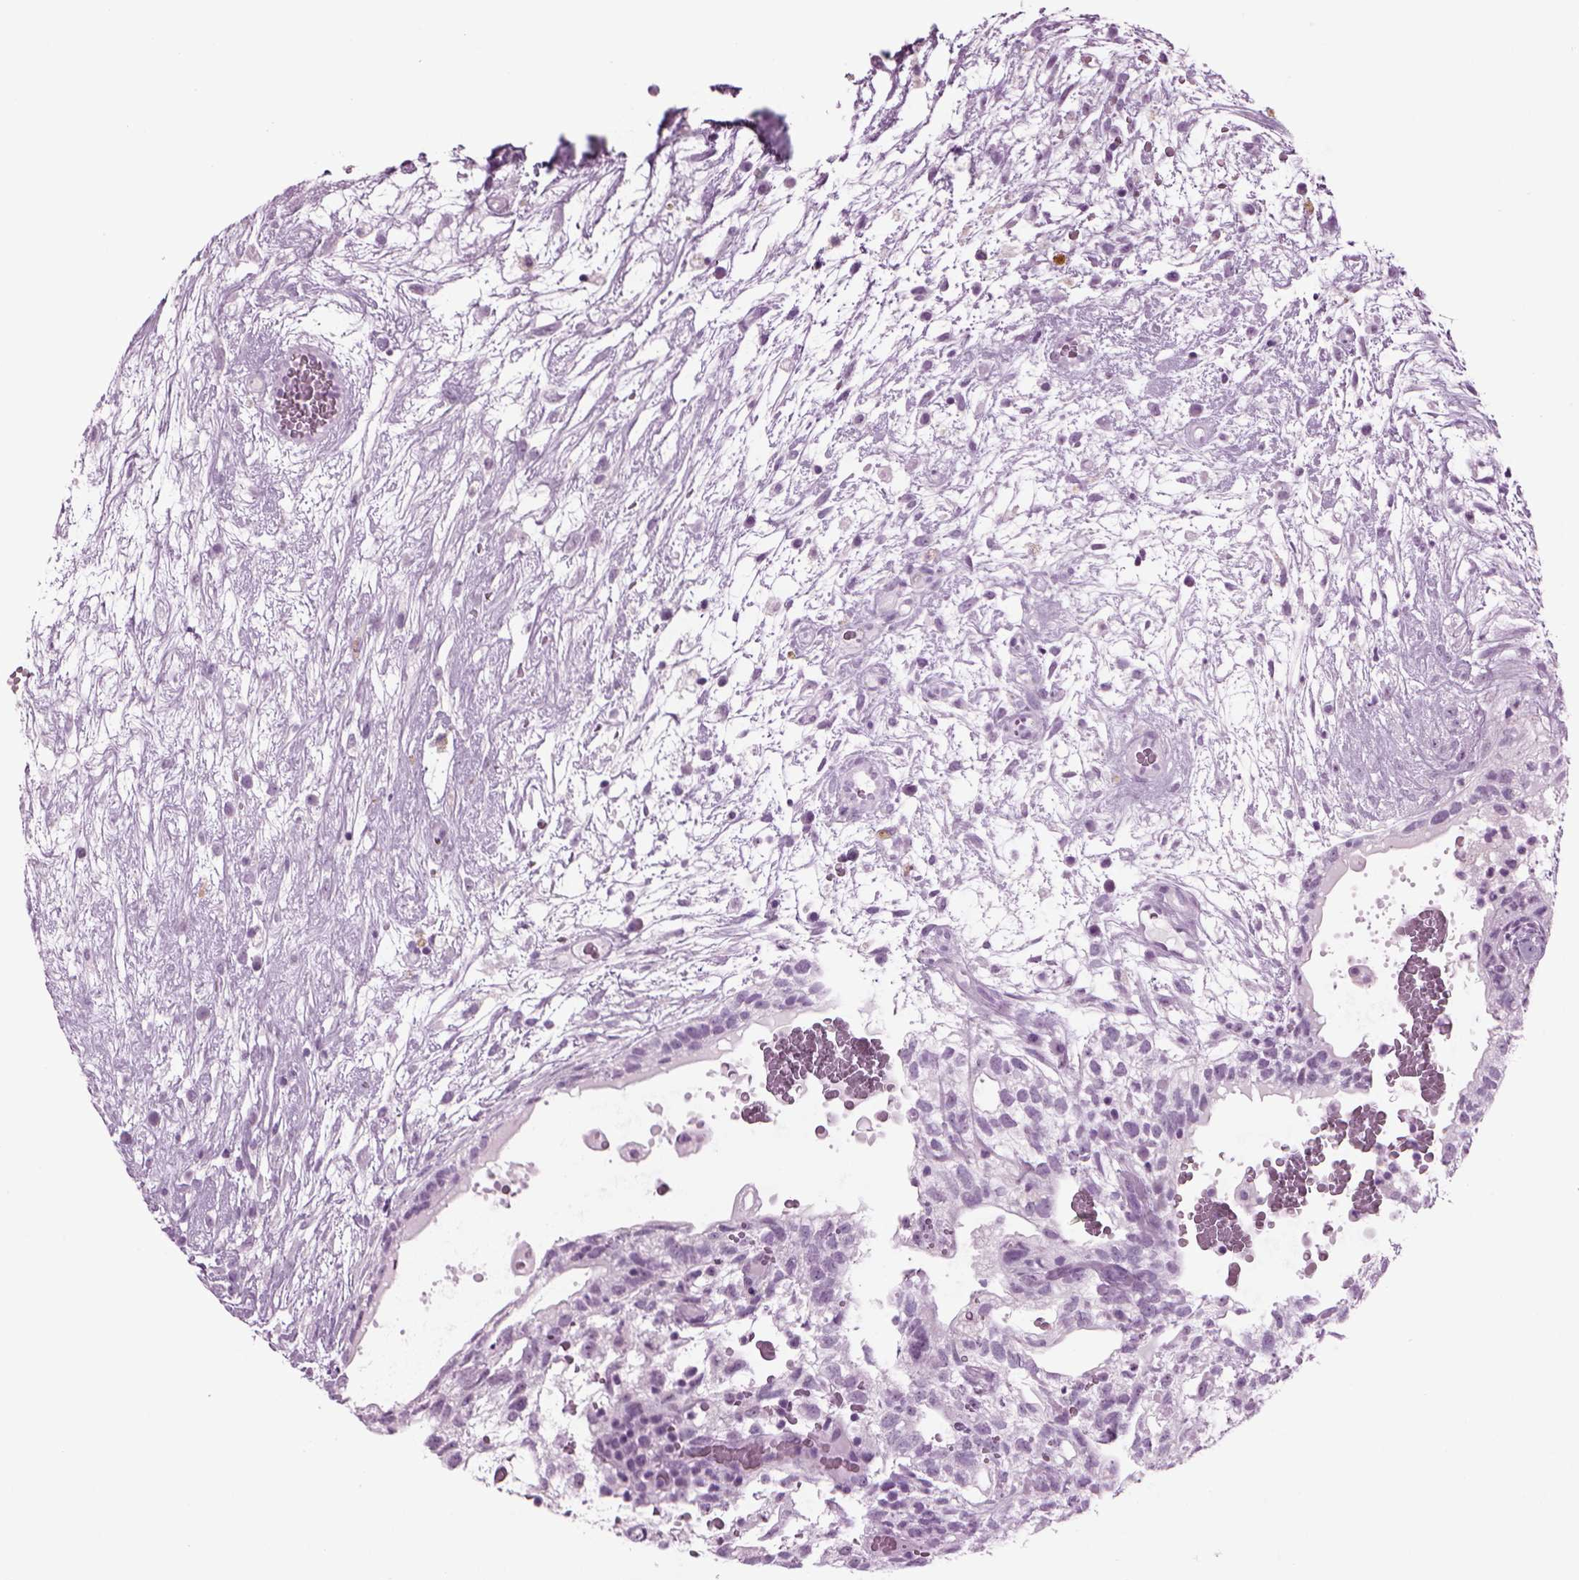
{"staining": {"intensity": "negative", "quantity": "none", "location": "none"}, "tissue": "testis cancer", "cell_type": "Tumor cells", "image_type": "cancer", "snomed": [{"axis": "morphology", "description": "Normal tissue, NOS"}, {"axis": "morphology", "description": "Carcinoma, Embryonal, NOS"}, {"axis": "topography", "description": "Testis"}], "caption": "Histopathology image shows no protein expression in tumor cells of testis cancer tissue. The staining is performed using DAB brown chromogen with nuclei counter-stained in using hematoxylin.", "gene": "FAM24A", "patient": {"sex": "male", "age": 32}}